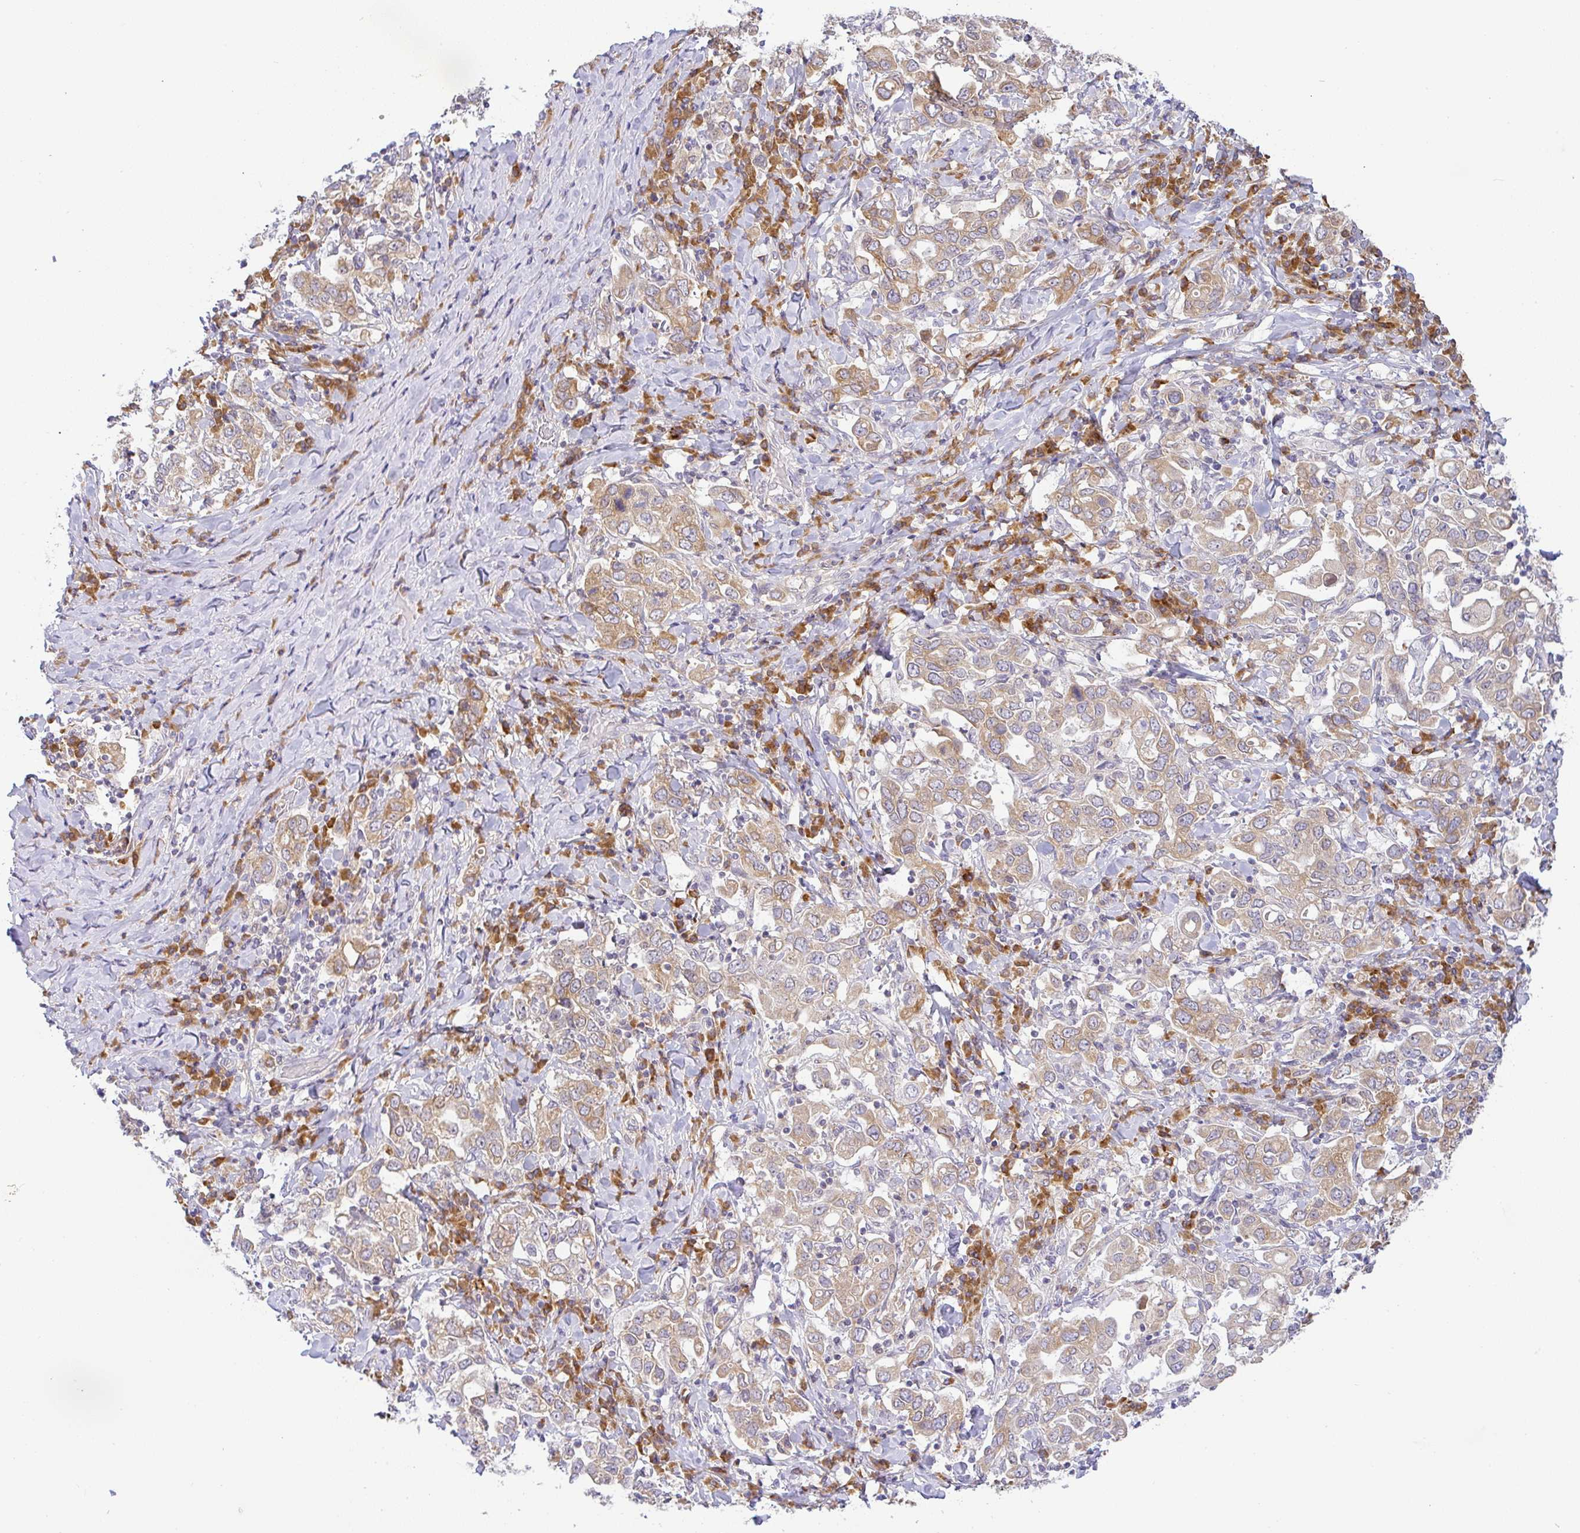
{"staining": {"intensity": "moderate", "quantity": ">75%", "location": "cytoplasmic/membranous"}, "tissue": "stomach cancer", "cell_type": "Tumor cells", "image_type": "cancer", "snomed": [{"axis": "morphology", "description": "Adenocarcinoma, NOS"}, {"axis": "topography", "description": "Stomach, upper"}], "caption": "IHC (DAB) staining of stomach adenocarcinoma exhibits moderate cytoplasmic/membranous protein expression in approximately >75% of tumor cells.", "gene": "DERL2", "patient": {"sex": "male", "age": 62}}